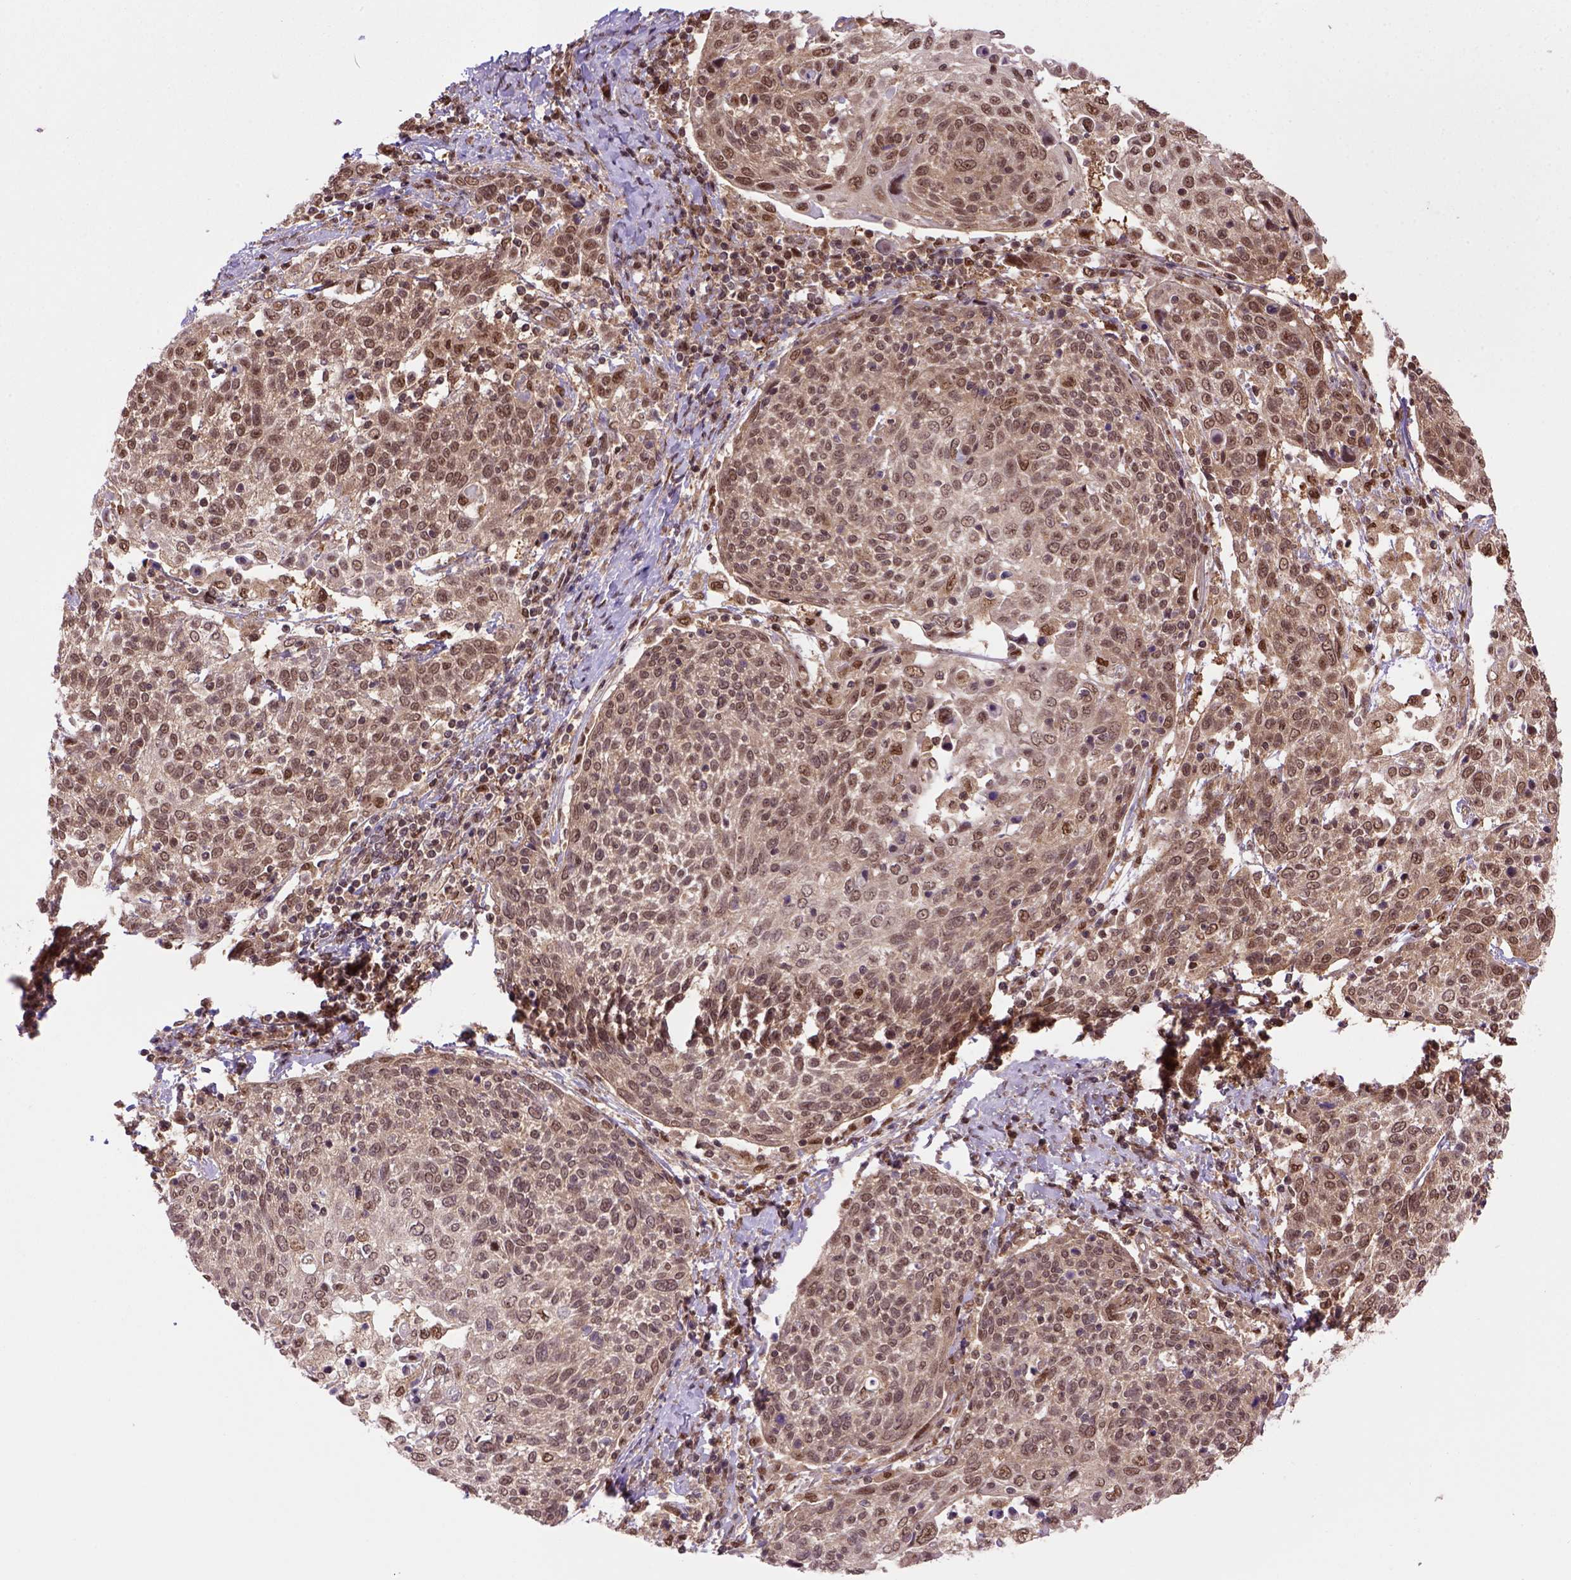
{"staining": {"intensity": "moderate", "quantity": ">75%", "location": "nuclear"}, "tissue": "cervical cancer", "cell_type": "Tumor cells", "image_type": "cancer", "snomed": [{"axis": "morphology", "description": "Squamous cell carcinoma, NOS"}, {"axis": "topography", "description": "Cervix"}], "caption": "Cervical cancer was stained to show a protein in brown. There is medium levels of moderate nuclear staining in about >75% of tumor cells. Immunohistochemistry stains the protein in brown and the nuclei are stained blue.", "gene": "PSMC2", "patient": {"sex": "female", "age": 61}}